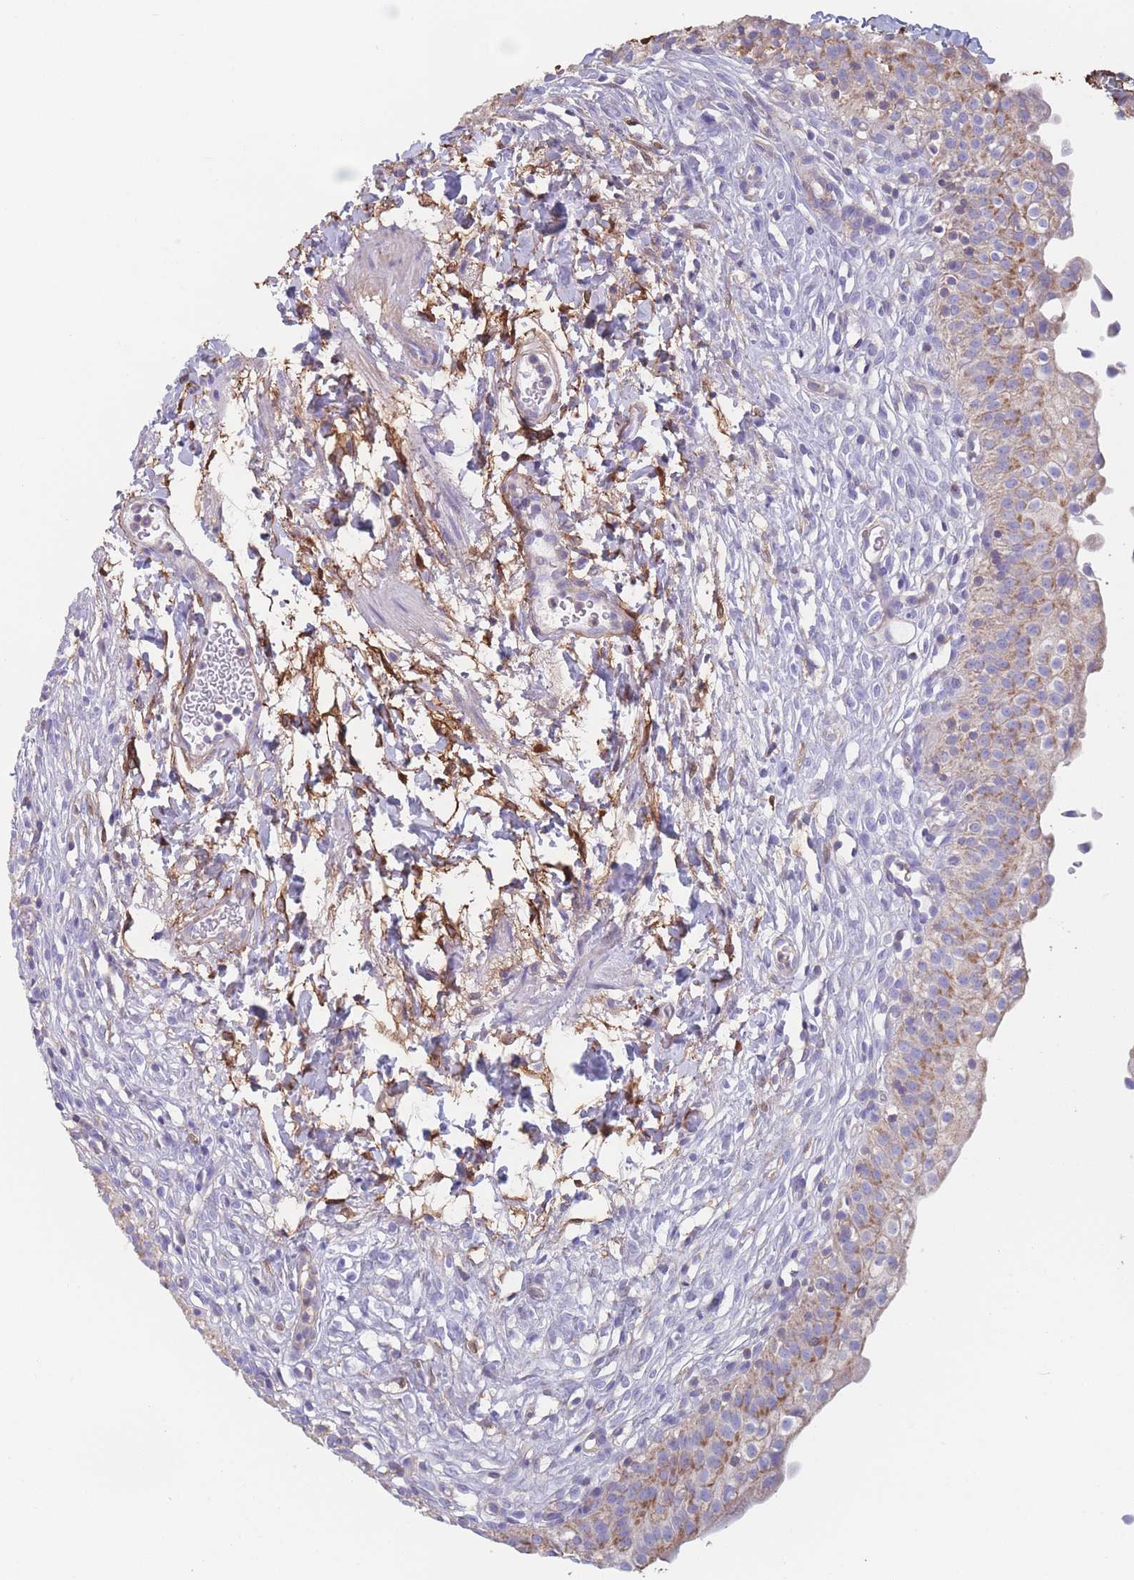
{"staining": {"intensity": "moderate", "quantity": "25%-75%", "location": "cytoplasmic/membranous"}, "tissue": "urinary bladder", "cell_type": "Urothelial cells", "image_type": "normal", "snomed": [{"axis": "morphology", "description": "Normal tissue, NOS"}, {"axis": "topography", "description": "Urinary bladder"}], "caption": "Immunohistochemical staining of benign human urinary bladder demonstrates 25%-75% levels of moderate cytoplasmic/membranous protein expression in about 25%-75% of urothelial cells.", "gene": "ADH1A", "patient": {"sex": "male", "age": 55}}